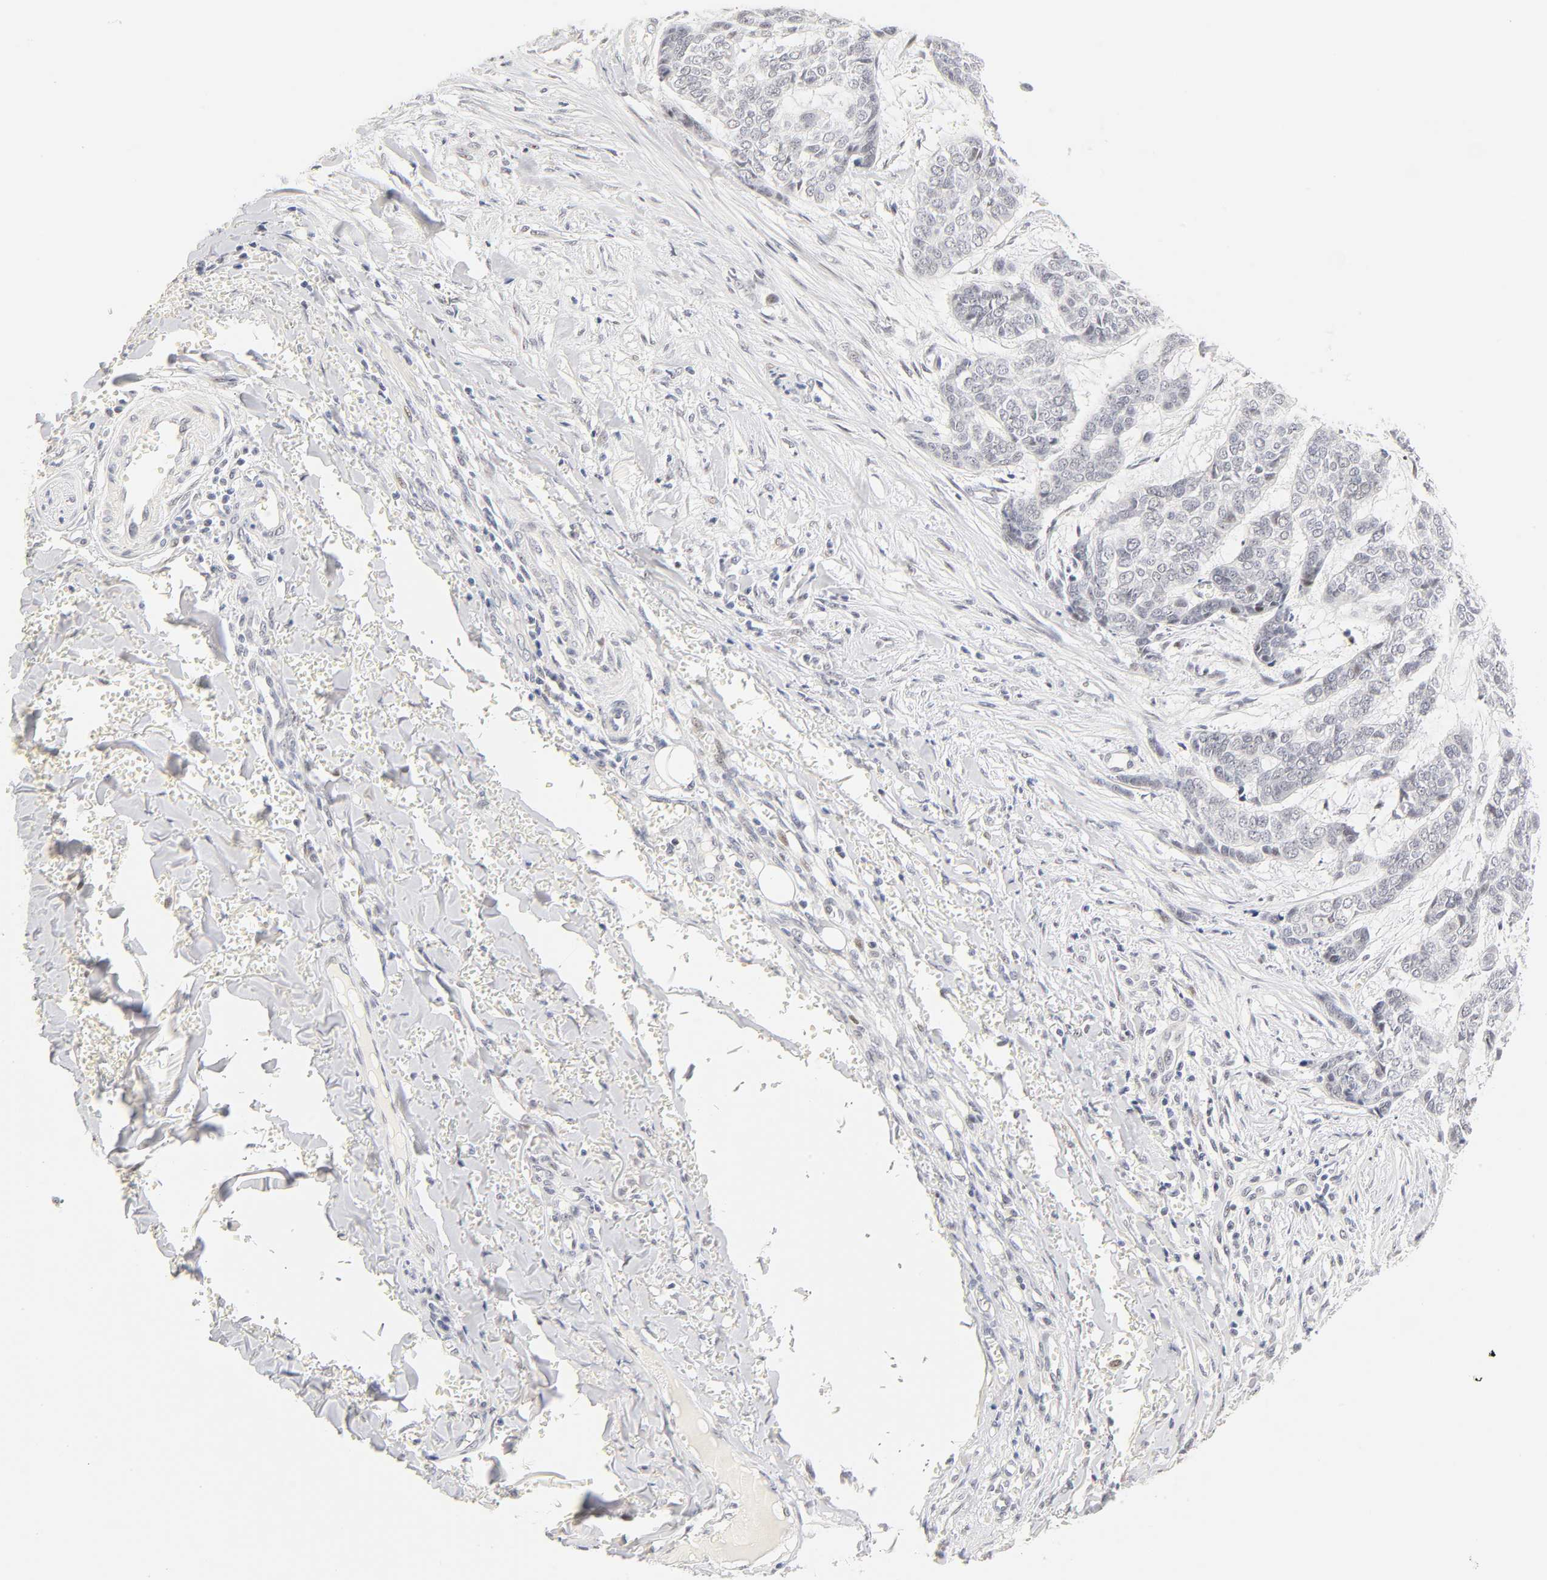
{"staining": {"intensity": "weak", "quantity": "<25%", "location": "nuclear"}, "tissue": "skin cancer", "cell_type": "Tumor cells", "image_type": "cancer", "snomed": [{"axis": "morphology", "description": "Basal cell carcinoma"}, {"axis": "topography", "description": "Skin"}], "caption": "The micrograph exhibits no staining of tumor cells in skin cancer (basal cell carcinoma).", "gene": "MNAT1", "patient": {"sex": "female", "age": 64}}